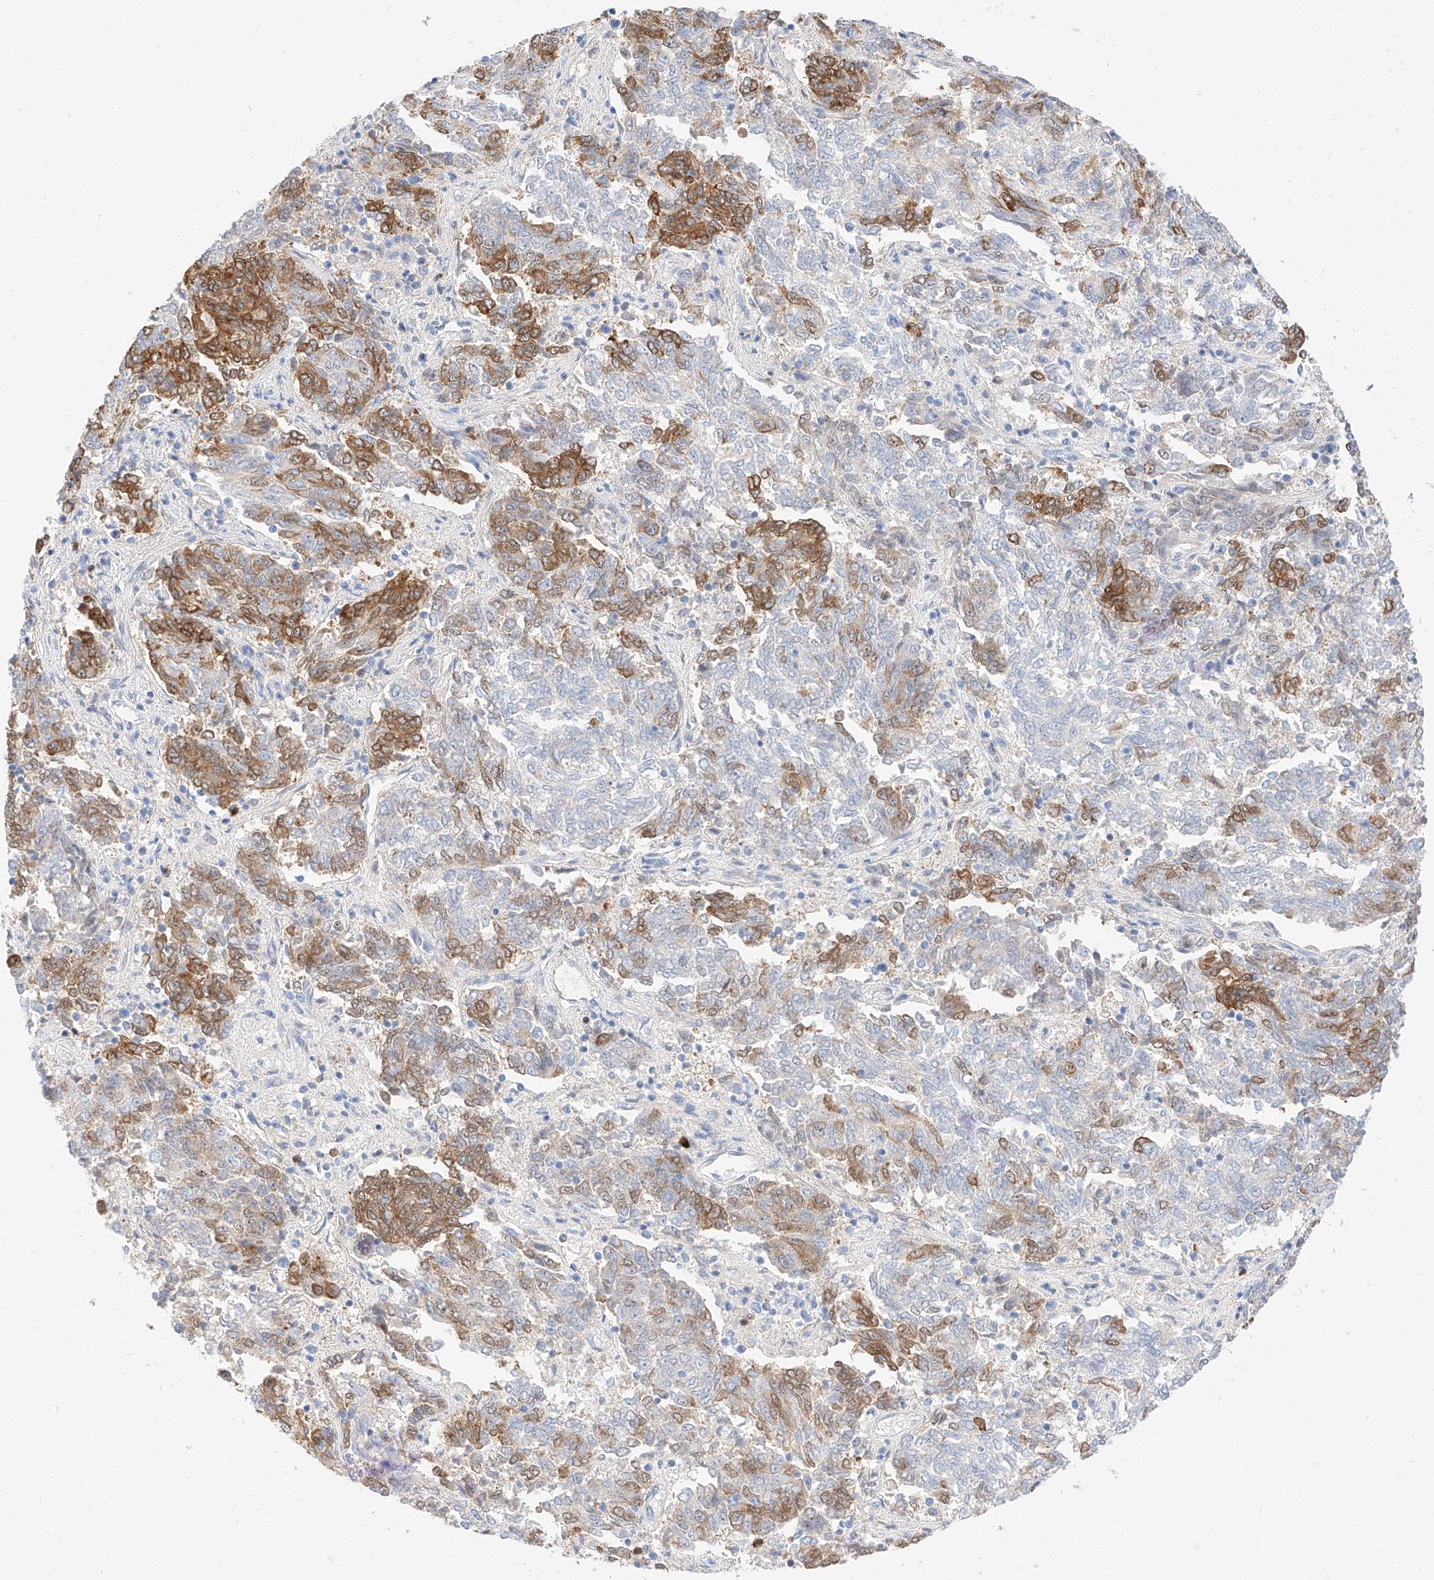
{"staining": {"intensity": "moderate", "quantity": "25%-75%", "location": "cytoplasmic/membranous"}, "tissue": "endometrial cancer", "cell_type": "Tumor cells", "image_type": "cancer", "snomed": [{"axis": "morphology", "description": "Adenocarcinoma, NOS"}, {"axis": "topography", "description": "Endometrium"}], "caption": "Immunohistochemistry (IHC) of human endometrial cancer (adenocarcinoma) displays medium levels of moderate cytoplasmic/membranous expression in about 25%-75% of tumor cells.", "gene": "MAP7", "patient": {"sex": "female", "age": 80}}